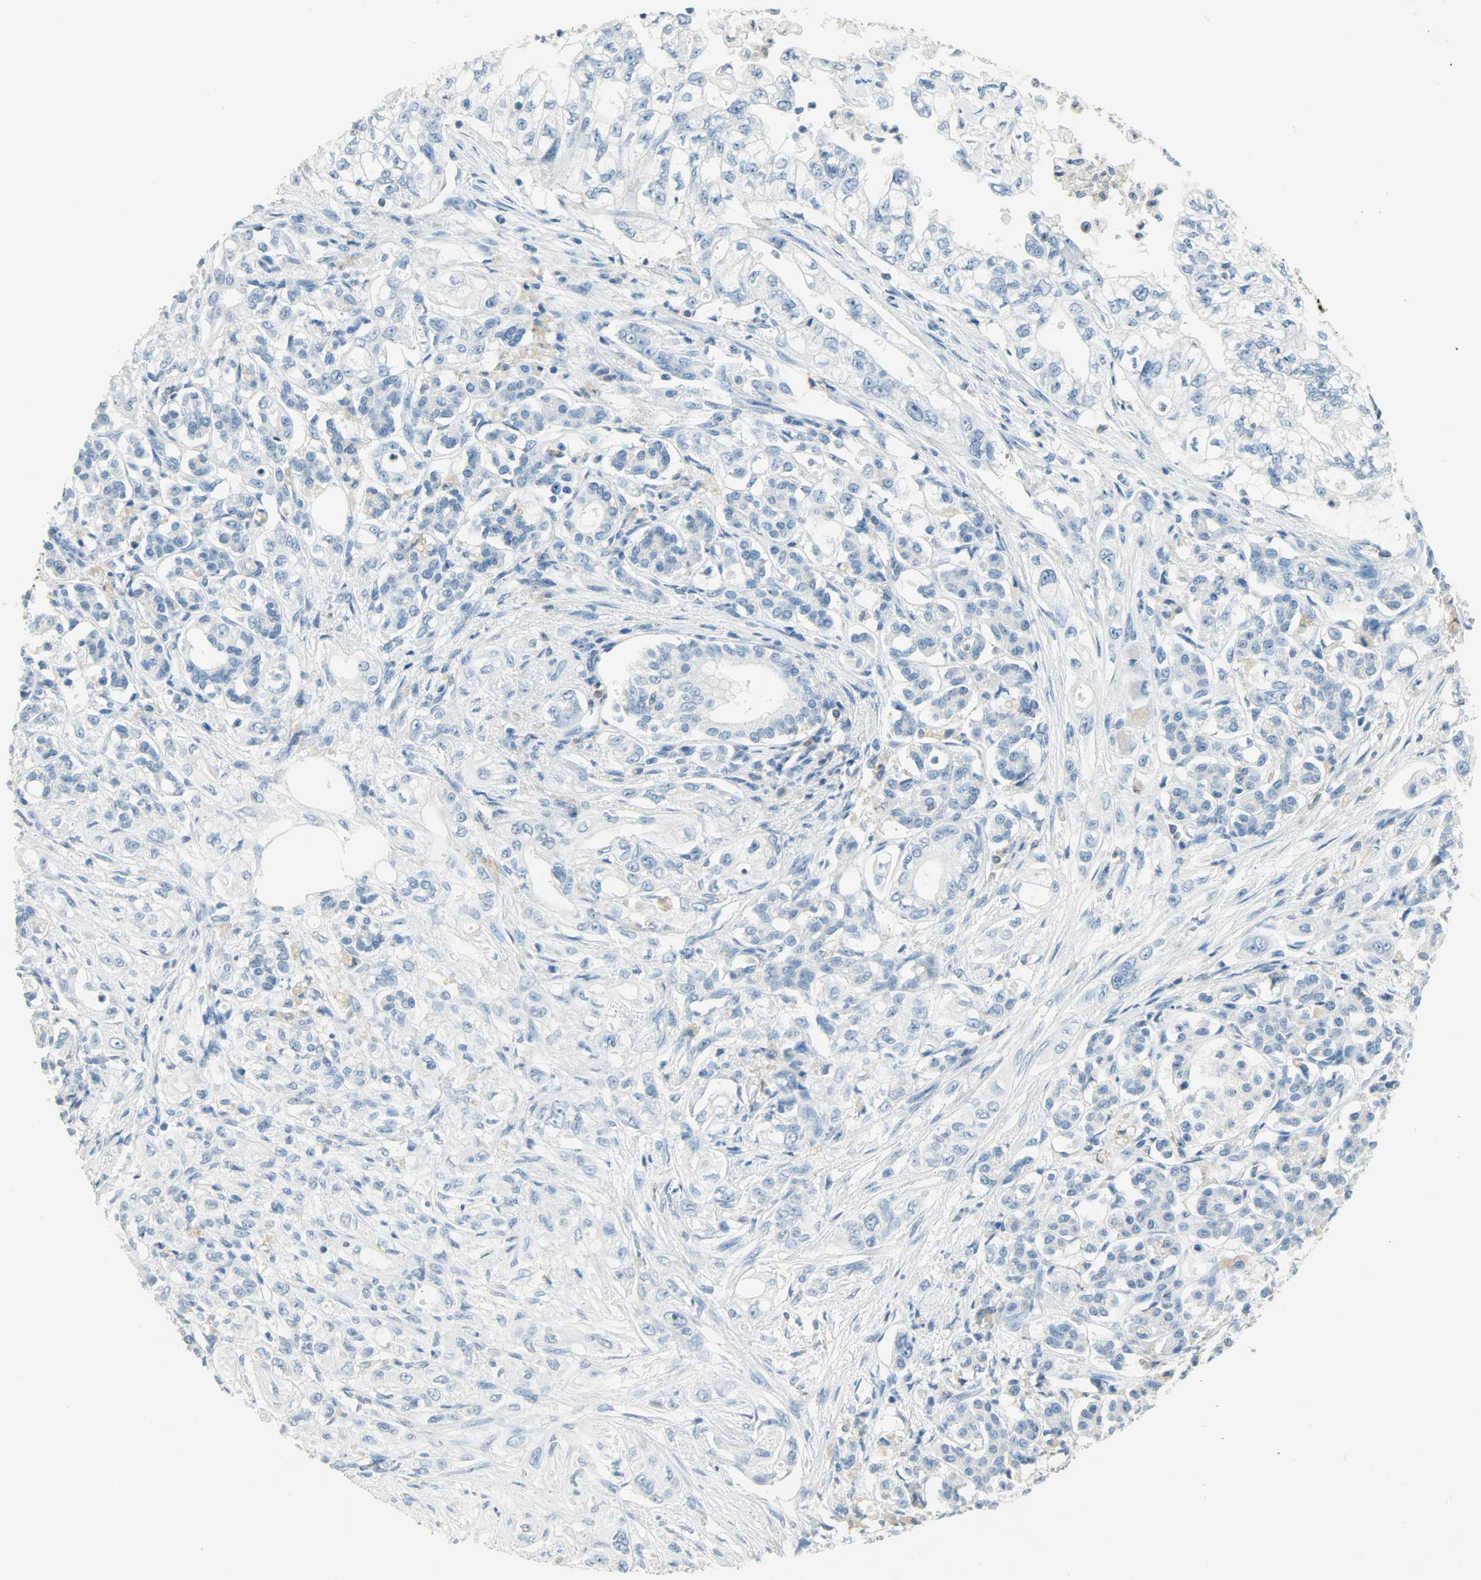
{"staining": {"intensity": "negative", "quantity": "none", "location": "none"}, "tissue": "pancreatic cancer", "cell_type": "Tumor cells", "image_type": "cancer", "snomed": [{"axis": "morphology", "description": "Normal tissue, NOS"}, {"axis": "topography", "description": "Pancreas"}], "caption": "This is an immunohistochemistry histopathology image of pancreatic cancer. There is no positivity in tumor cells.", "gene": "PTPN6", "patient": {"sex": "male", "age": 42}}